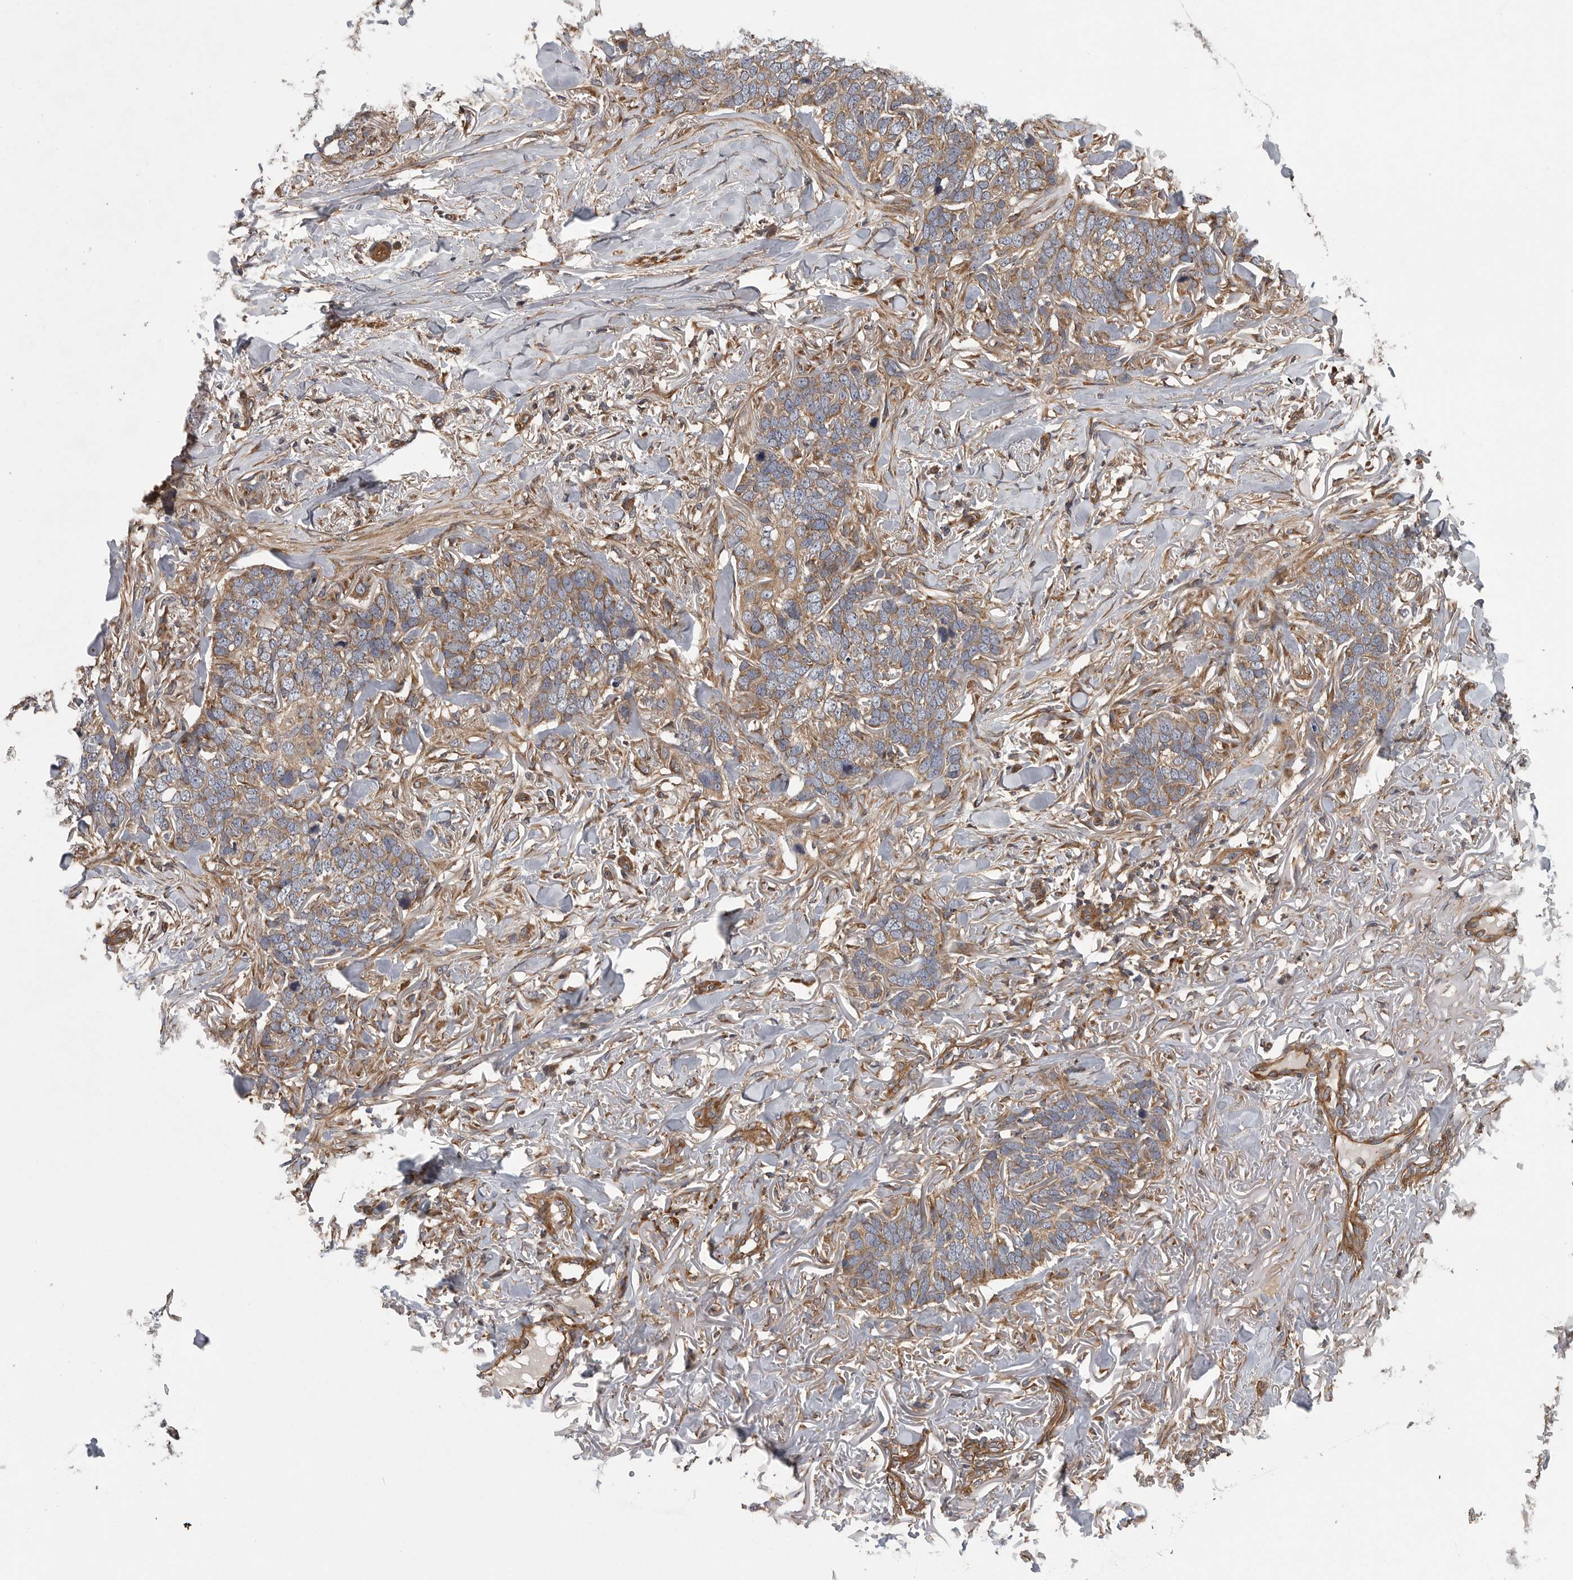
{"staining": {"intensity": "moderate", "quantity": ">75%", "location": "cytoplasmic/membranous"}, "tissue": "skin cancer", "cell_type": "Tumor cells", "image_type": "cancer", "snomed": [{"axis": "morphology", "description": "Normal tissue, NOS"}, {"axis": "morphology", "description": "Basal cell carcinoma"}, {"axis": "topography", "description": "Skin"}], "caption": "DAB immunohistochemical staining of basal cell carcinoma (skin) demonstrates moderate cytoplasmic/membranous protein expression in approximately >75% of tumor cells.", "gene": "OXR1", "patient": {"sex": "male", "age": 77}}